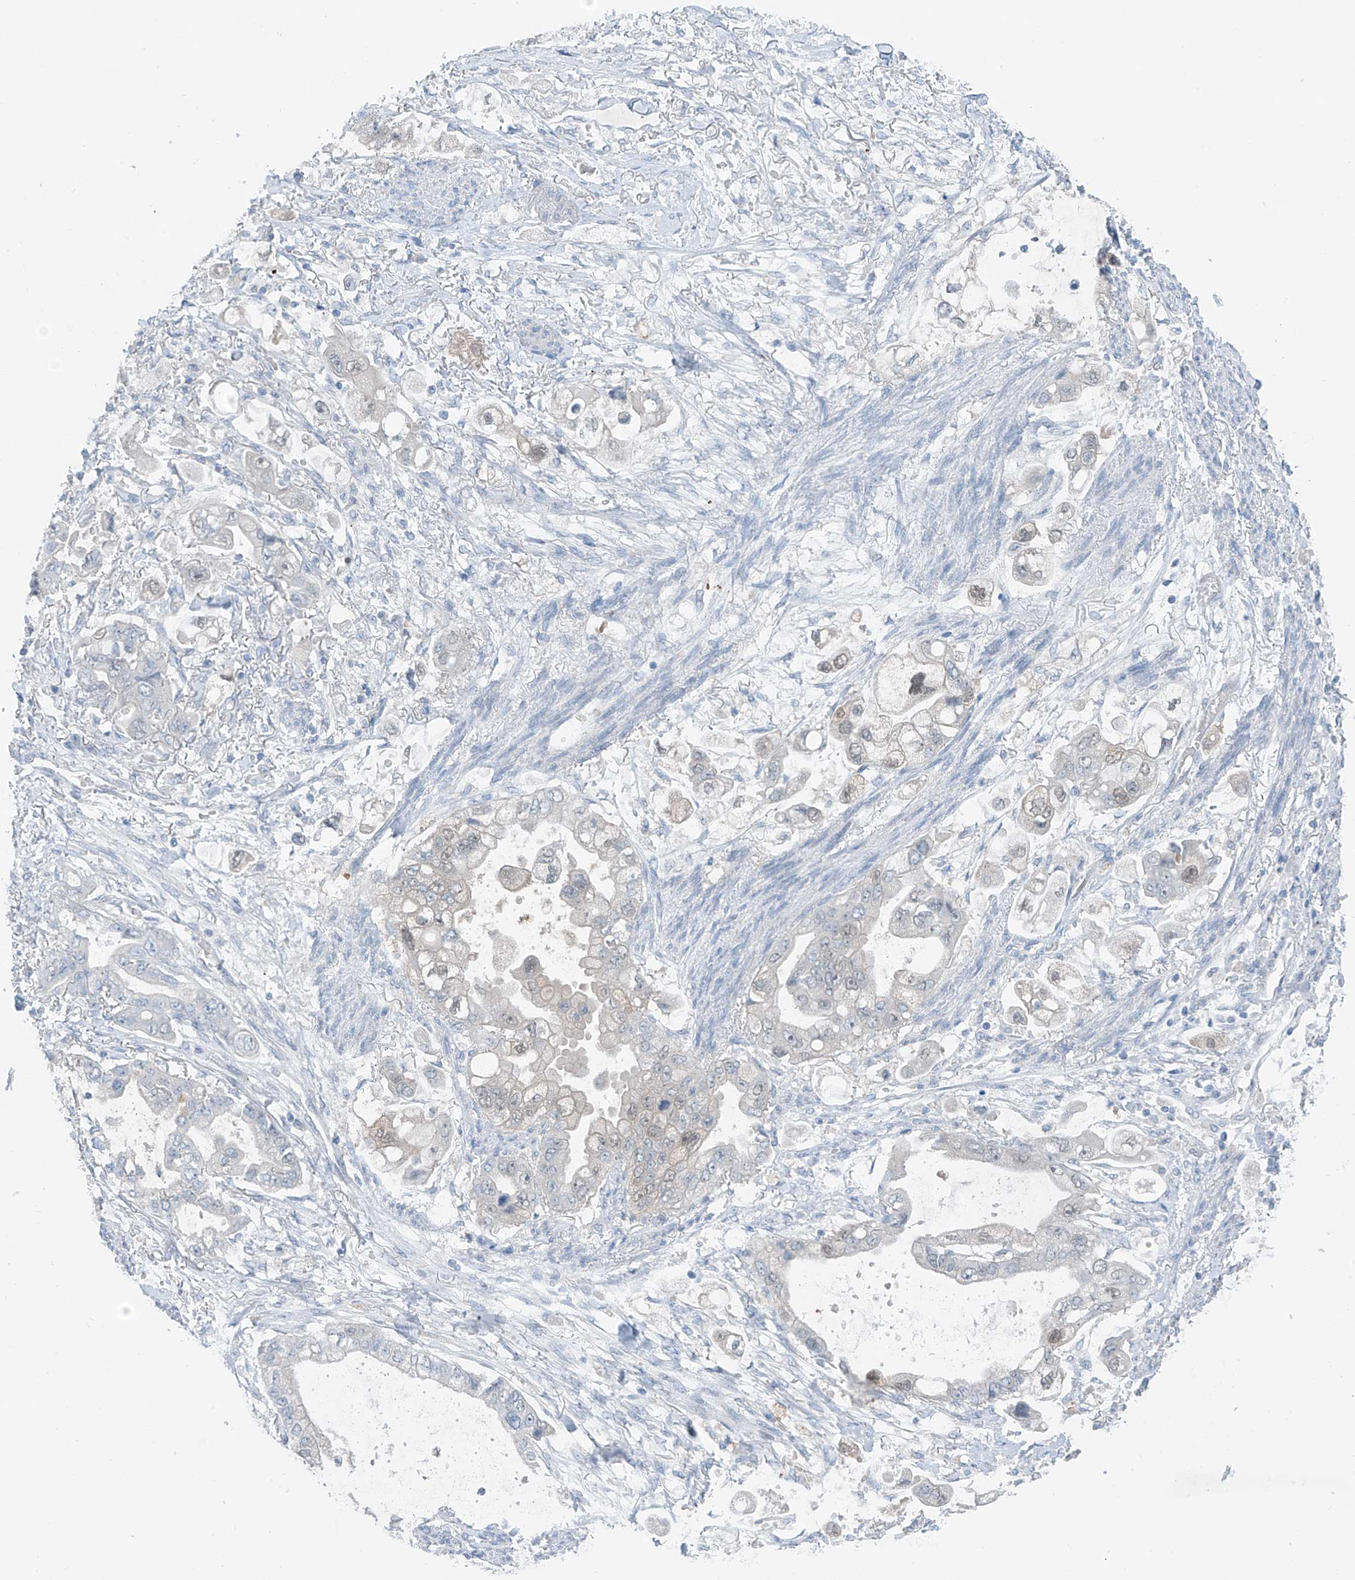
{"staining": {"intensity": "negative", "quantity": "none", "location": "none"}, "tissue": "stomach cancer", "cell_type": "Tumor cells", "image_type": "cancer", "snomed": [{"axis": "morphology", "description": "Adenocarcinoma, NOS"}, {"axis": "topography", "description": "Stomach"}], "caption": "There is no significant expression in tumor cells of stomach cancer (adenocarcinoma).", "gene": "ZNF793", "patient": {"sex": "male", "age": 62}}